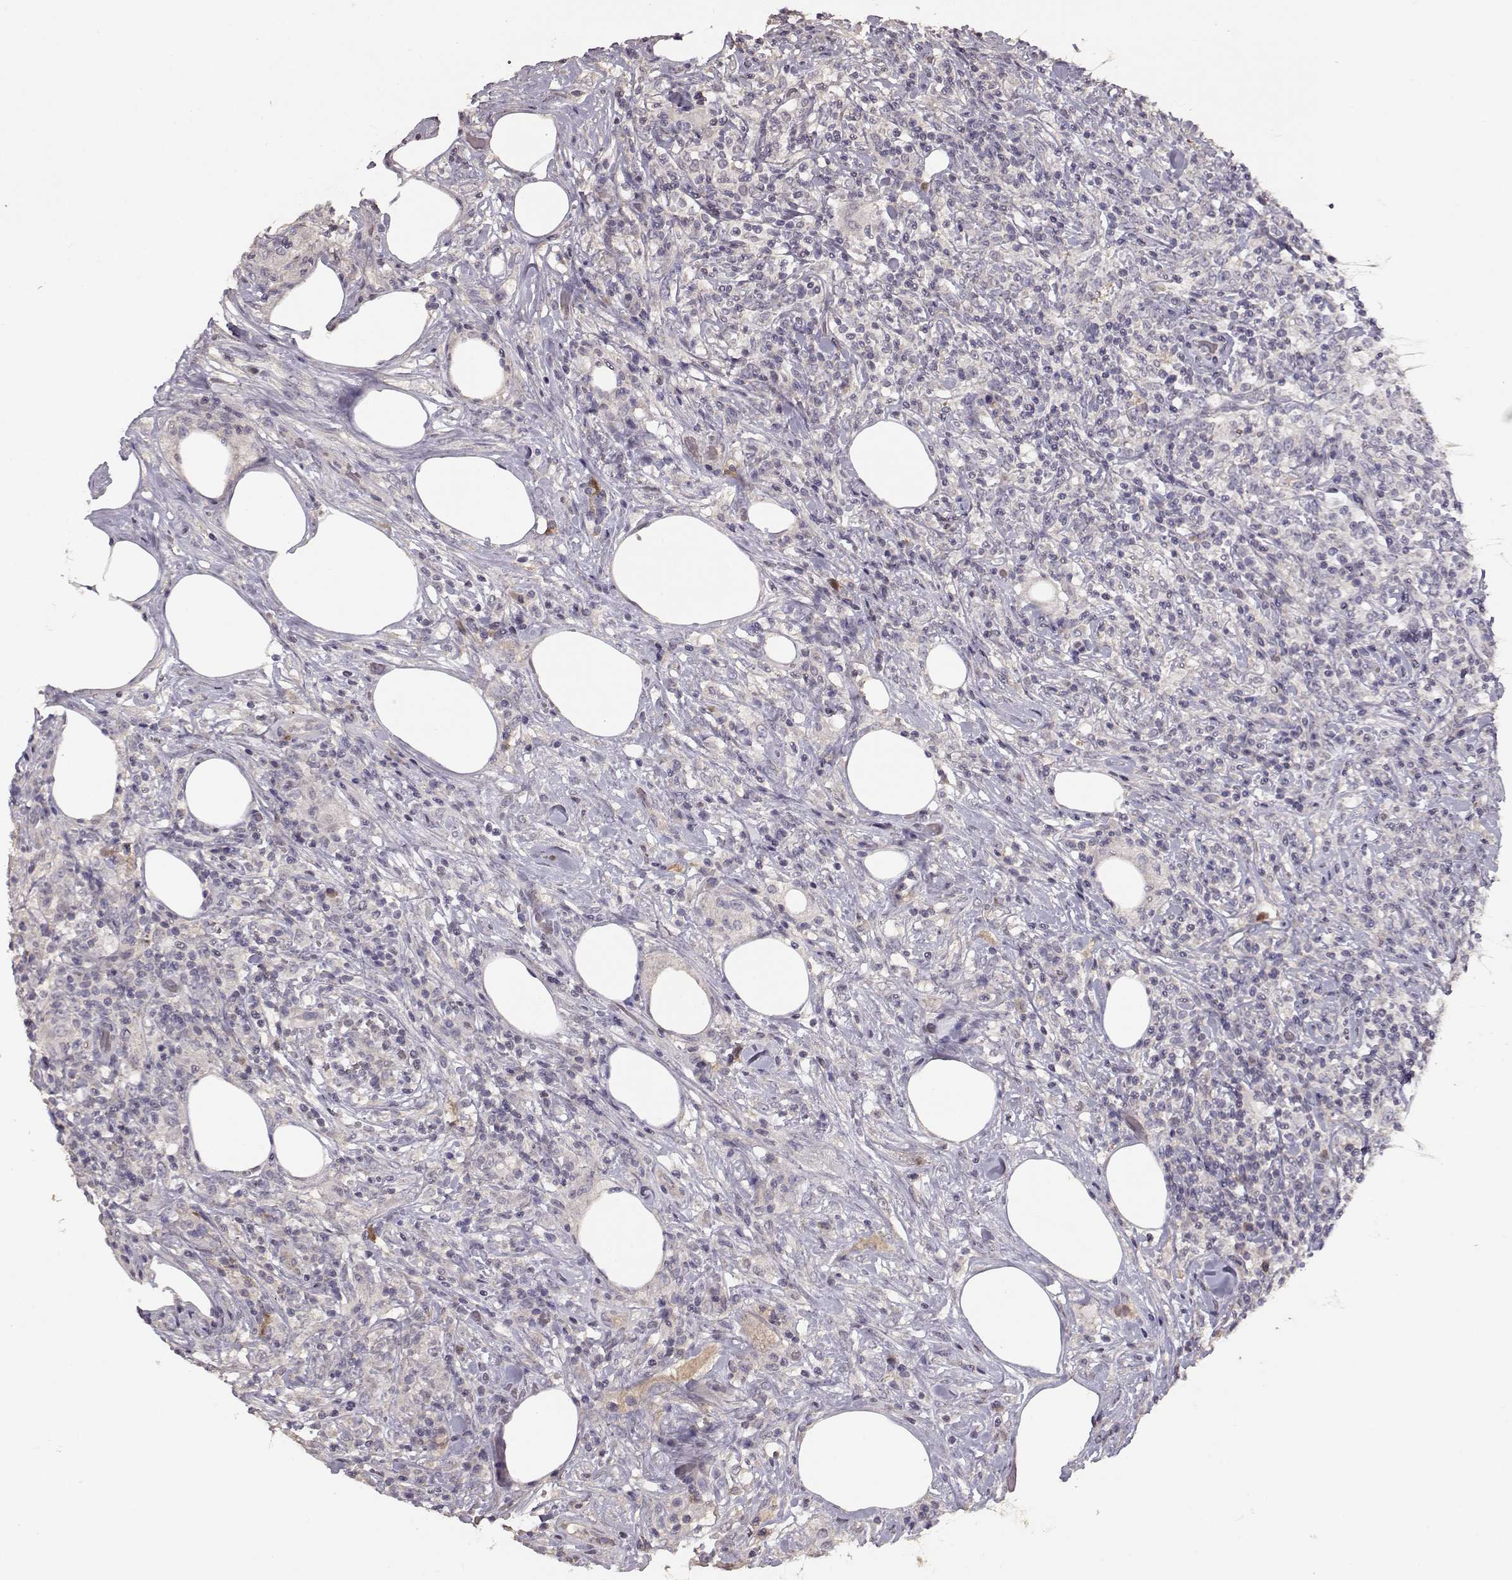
{"staining": {"intensity": "negative", "quantity": "none", "location": "none"}, "tissue": "lymphoma", "cell_type": "Tumor cells", "image_type": "cancer", "snomed": [{"axis": "morphology", "description": "Malignant lymphoma, non-Hodgkin's type, High grade"}, {"axis": "topography", "description": "Lymph node"}], "caption": "Immunohistochemical staining of lymphoma reveals no significant expression in tumor cells.", "gene": "PMCH", "patient": {"sex": "female", "age": 84}}